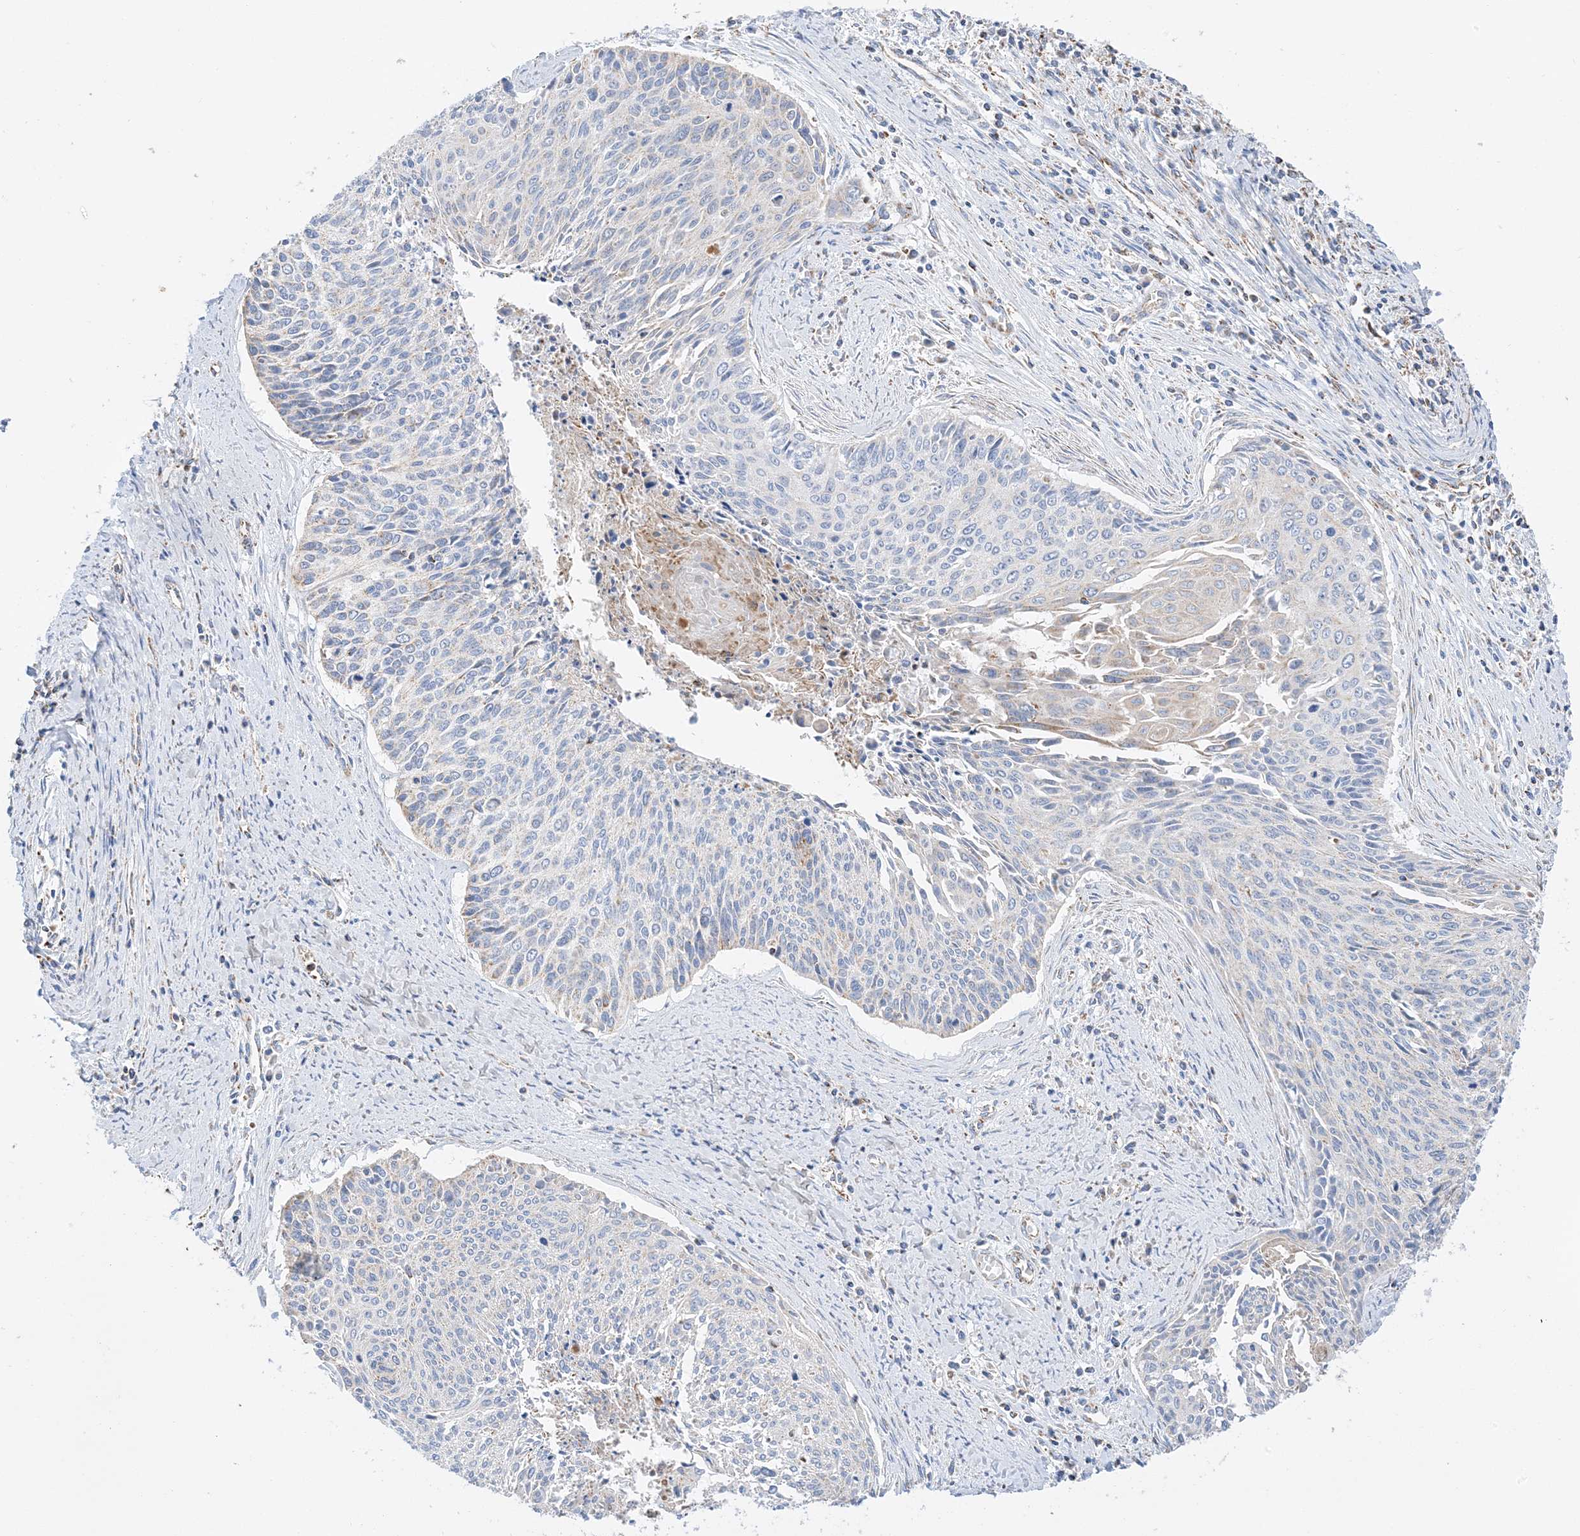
{"staining": {"intensity": "negative", "quantity": "none", "location": "none"}, "tissue": "cervical cancer", "cell_type": "Tumor cells", "image_type": "cancer", "snomed": [{"axis": "morphology", "description": "Squamous cell carcinoma, NOS"}, {"axis": "topography", "description": "Cervix"}], "caption": "Cervical cancer was stained to show a protein in brown. There is no significant expression in tumor cells.", "gene": "CAPN13", "patient": {"sex": "female", "age": 55}}